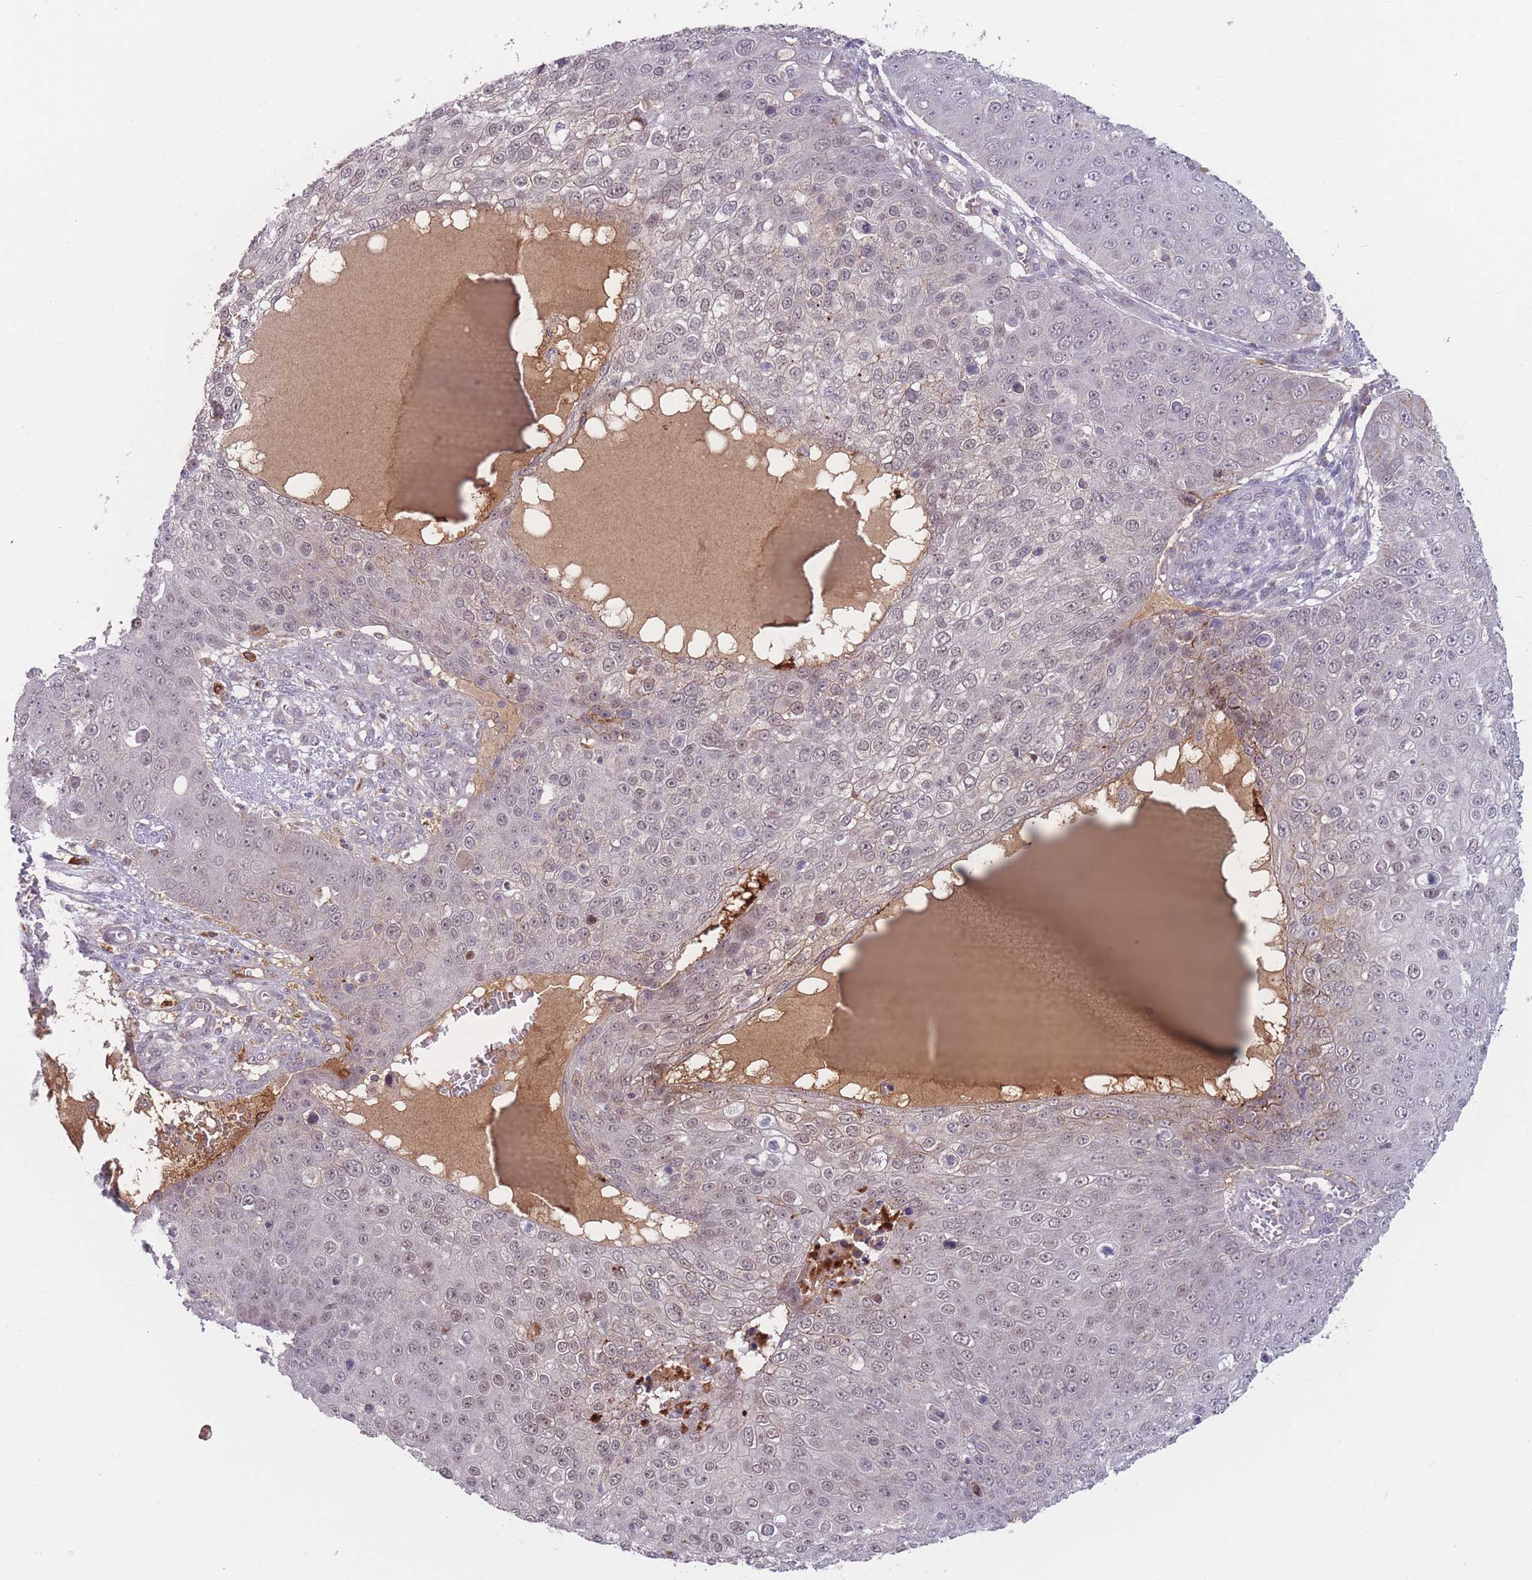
{"staining": {"intensity": "weak", "quantity": ">75%", "location": "nuclear"}, "tissue": "skin cancer", "cell_type": "Tumor cells", "image_type": "cancer", "snomed": [{"axis": "morphology", "description": "Squamous cell carcinoma, NOS"}, {"axis": "topography", "description": "Skin"}], "caption": "Skin cancer (squamous cell carcinoma) stained with DAB (3,3'-diaminobenzidine) immunohistochemistry (IHC) reveals low levels of weak nuclear expression in approximately >75% of tumor cells.", "gene": "TMEM232", "patient": {"sex": "male", "age": 71}}